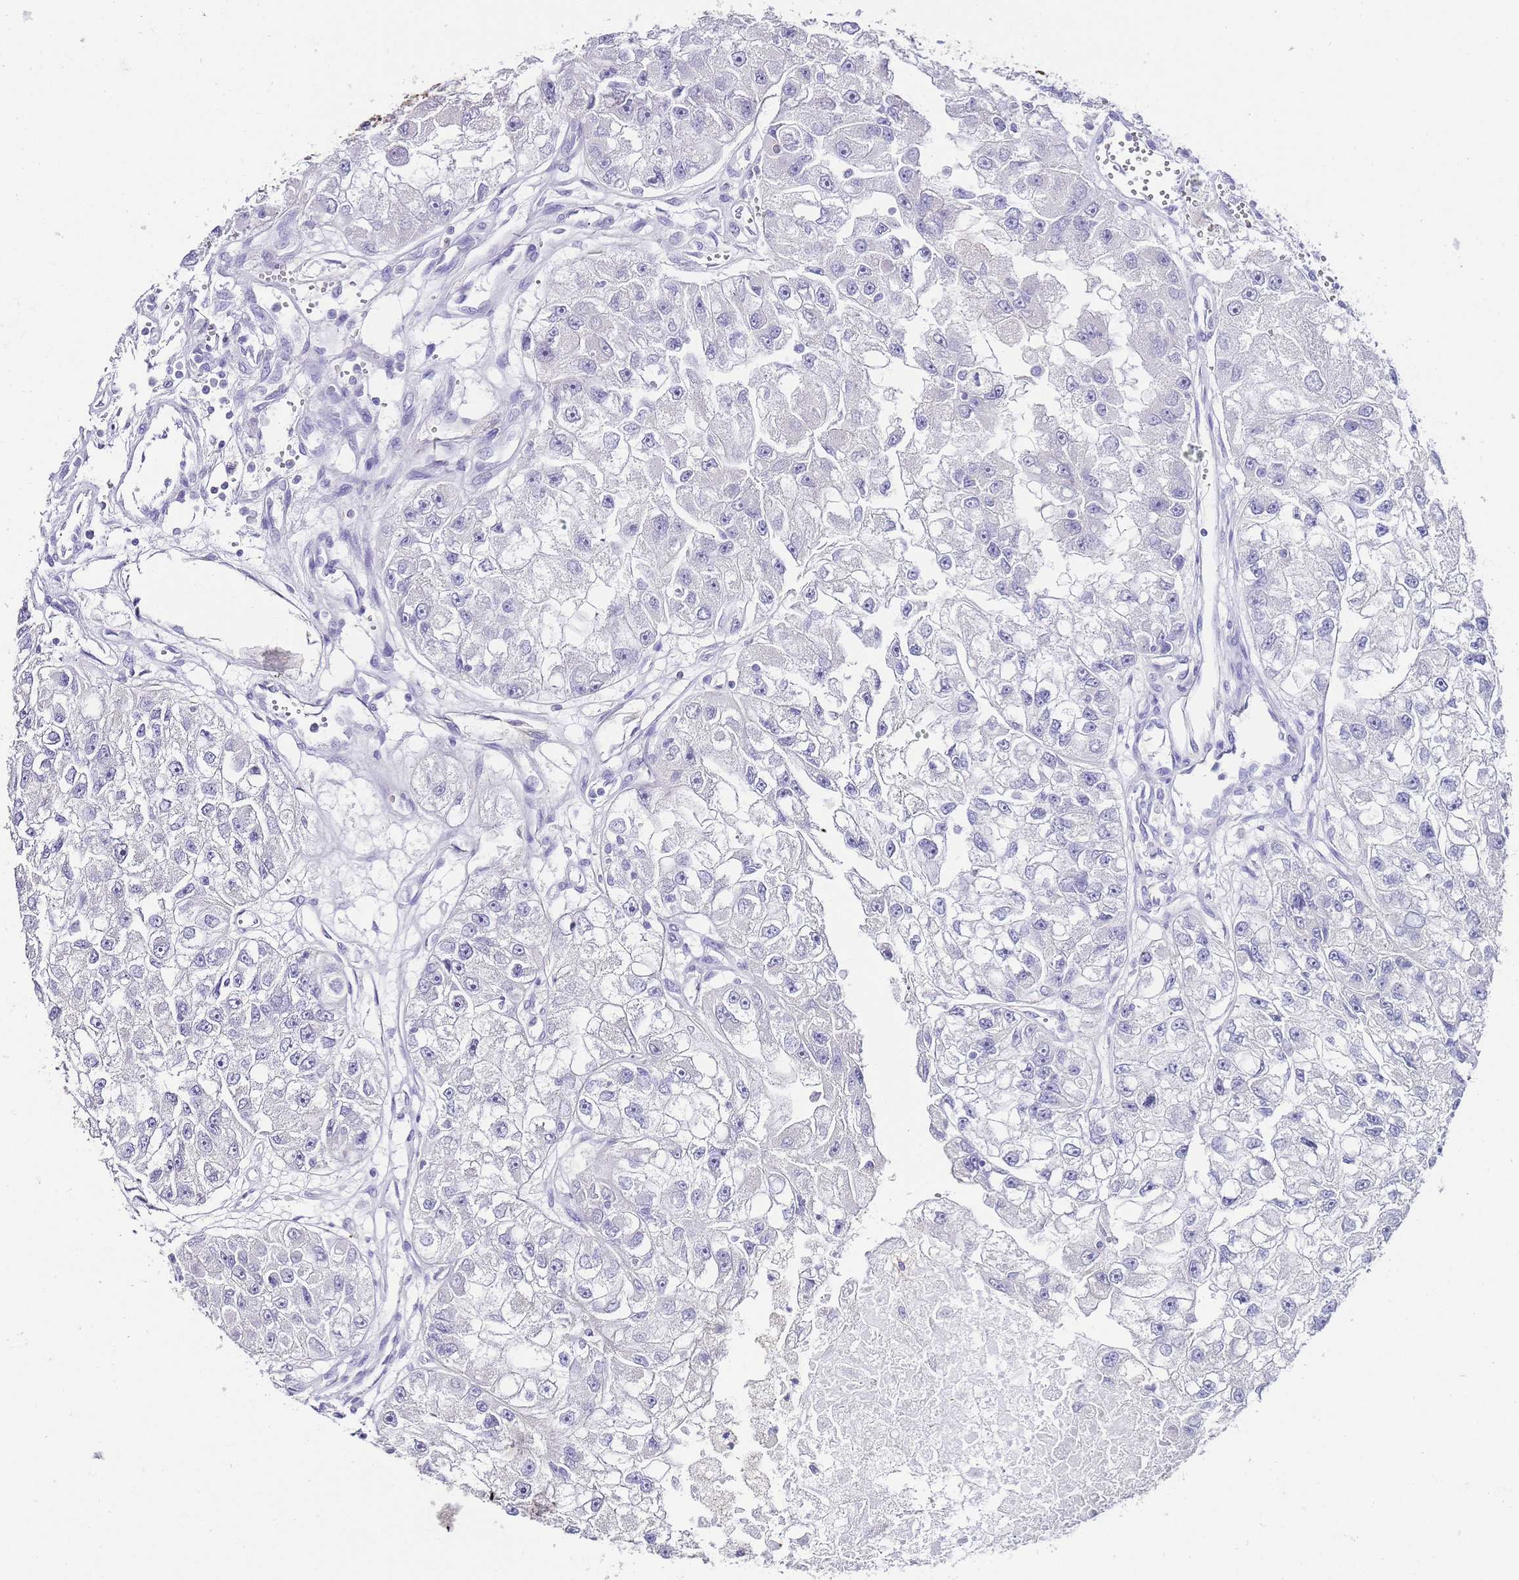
{"staining": {"intensity": "negative", "quantity": "none", "location": "none"}, "tissue": "renal cancer", "cell_type": "Tumor cells", "image_type": "cancer", "snomed": [{"axis": "morphology", "description": "Adenocarcinoma, NOS"}, {"axis": "topography", "description": "Kidney"}], "caption": "Tumor cells are negative for brown protein staining in adenocarcinoma (renal). (DAB (3,3'-diaminobenzidine) immunohistochemistry (IHC) with hematoxylin counter stain).", "gene": "DPP4", "patient": {"sex": "male", "age": 63}}